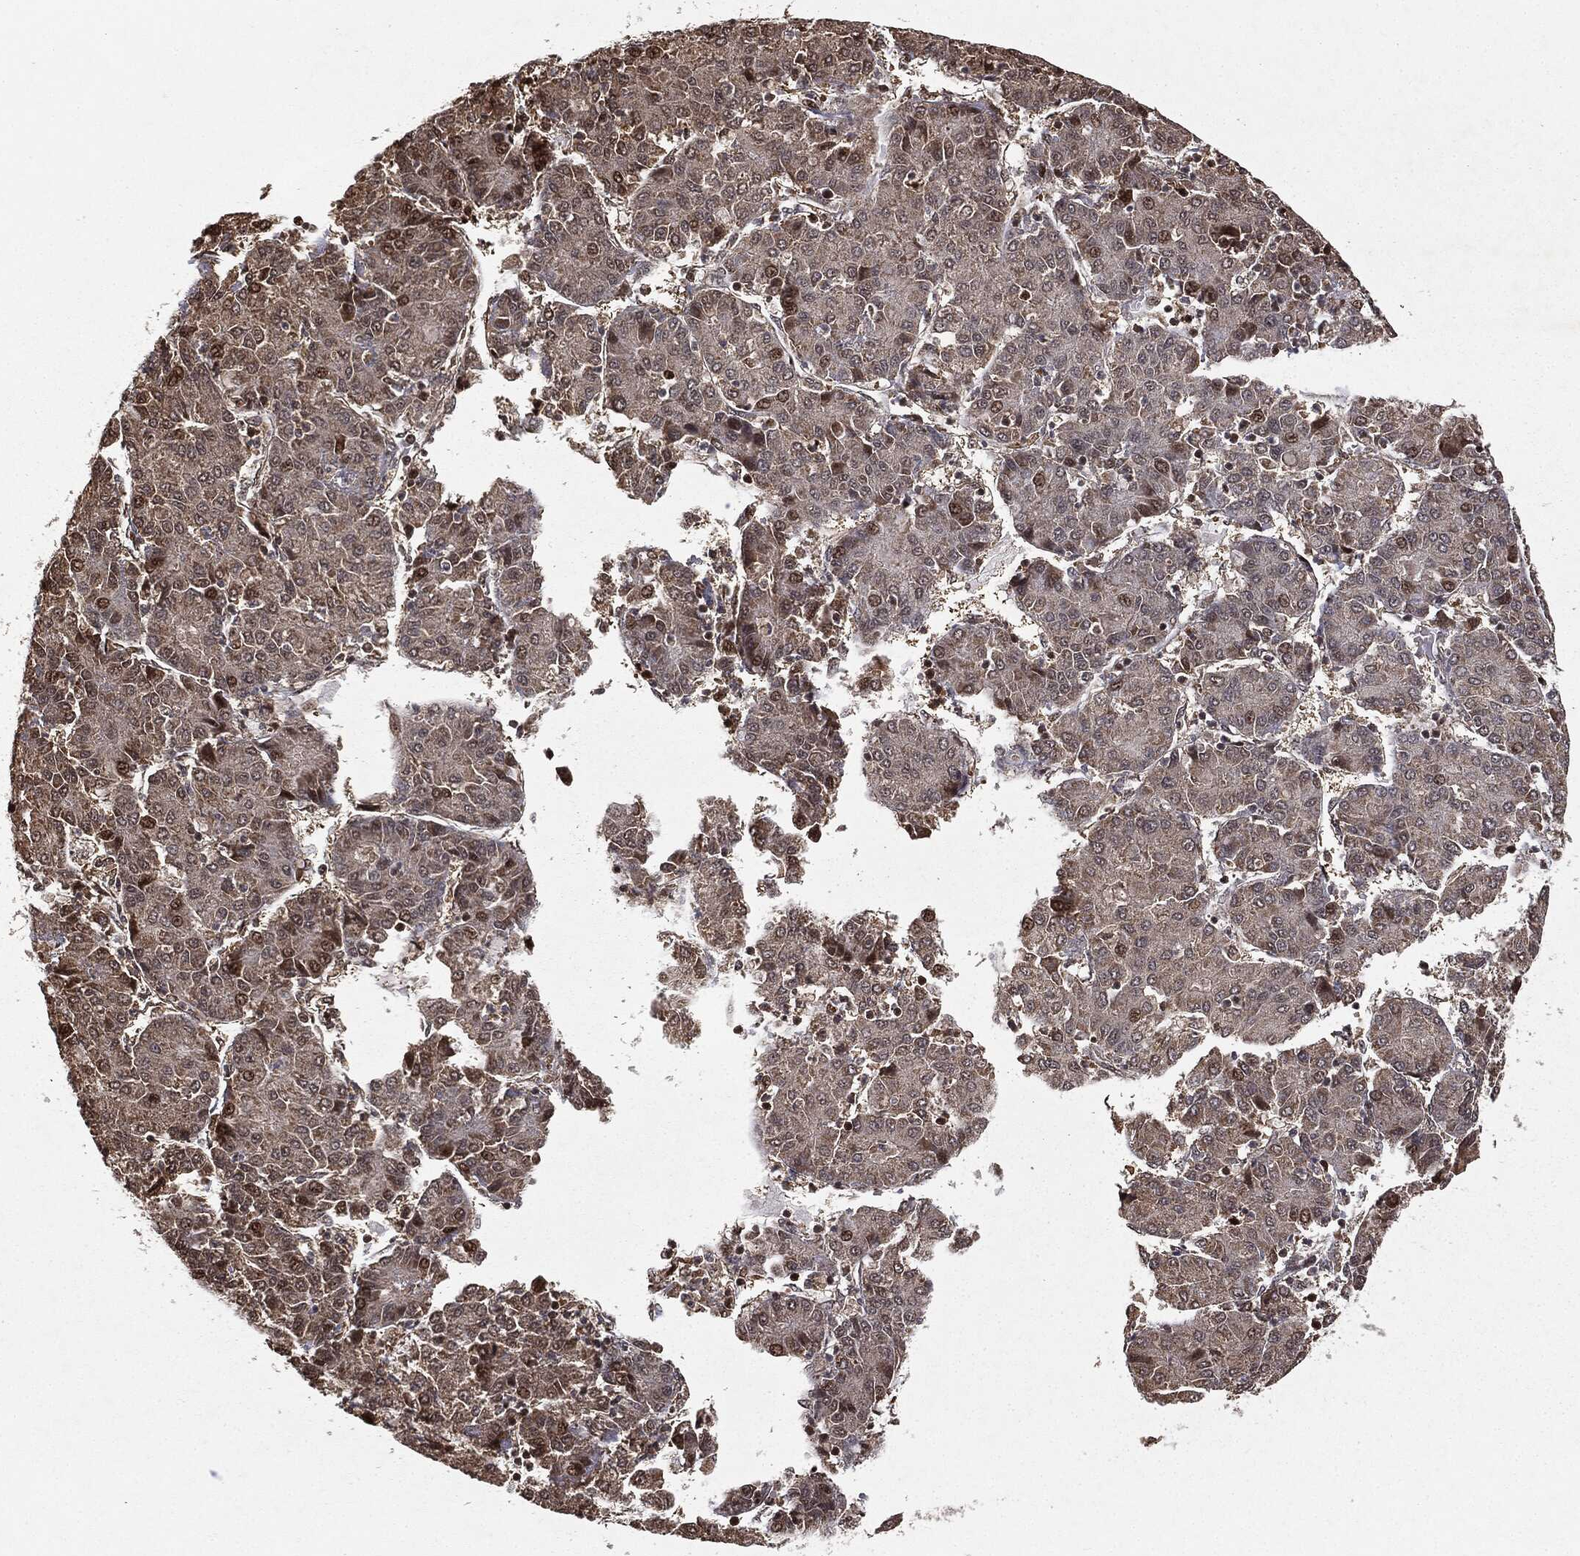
{"staining": {"intensity": "weak", "quantity": "<25%", "location": "cytoplasmic/membranous"}, "tissue": "liver cancer", "cell_type": "Tumor cells", "image_type": "cancer", "snomed": [{"axis": "morphology", "description": "Carcinoma, Hepatocellular, NOS"}, {"axis": "topography", "description": "Liver"}], "caption": "IHC of human liver cancer (hepatocellular carcinoma) demonstrates no positivity in tumor cells. (DAB IHC, high magnification).", "gene": "ZNHIT6", "patient": {"sex": "male", "age": 65}}